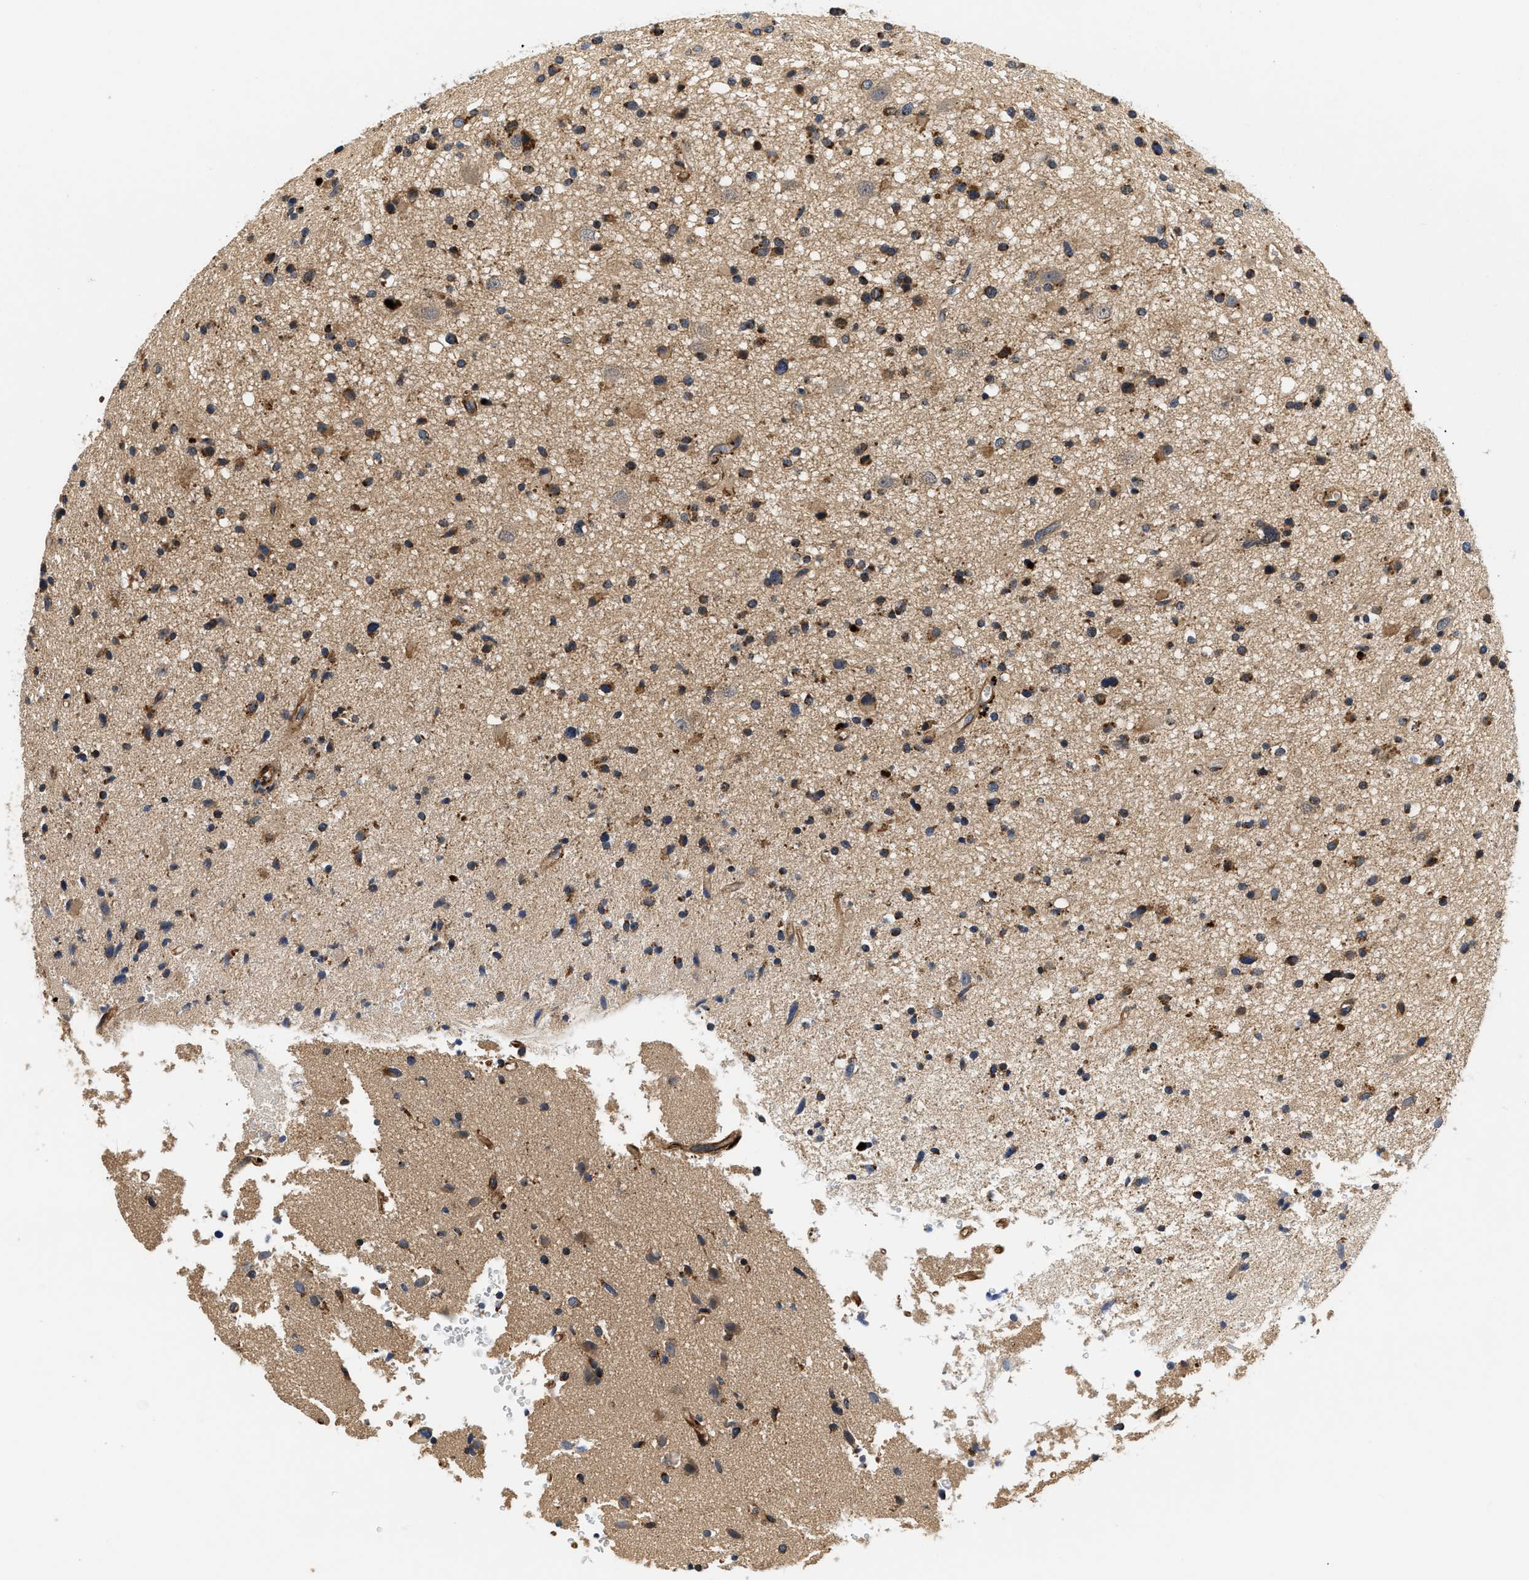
{"staining": {"intensity": "strong", "quantity": "25%-75%", "location": "cytoplasmic/membranous"}, "tissue": "glioma", "cell_type": "Tumor cells", "image_type": "cancer", "snomed": [{"axis": "morphology", "description": "Glioma, malignant, High grade"}, {"axis": "topography", "description": "Brain"}], "caption": "Immunohistochemical staining of human malignant glioma (high-grade) displays high levels of strong cytoplasmic/membranous protein staining in about 25%-75% of tumor cells.", "gene": "NME6", "patient": {"sex": "male", "age": 33}}